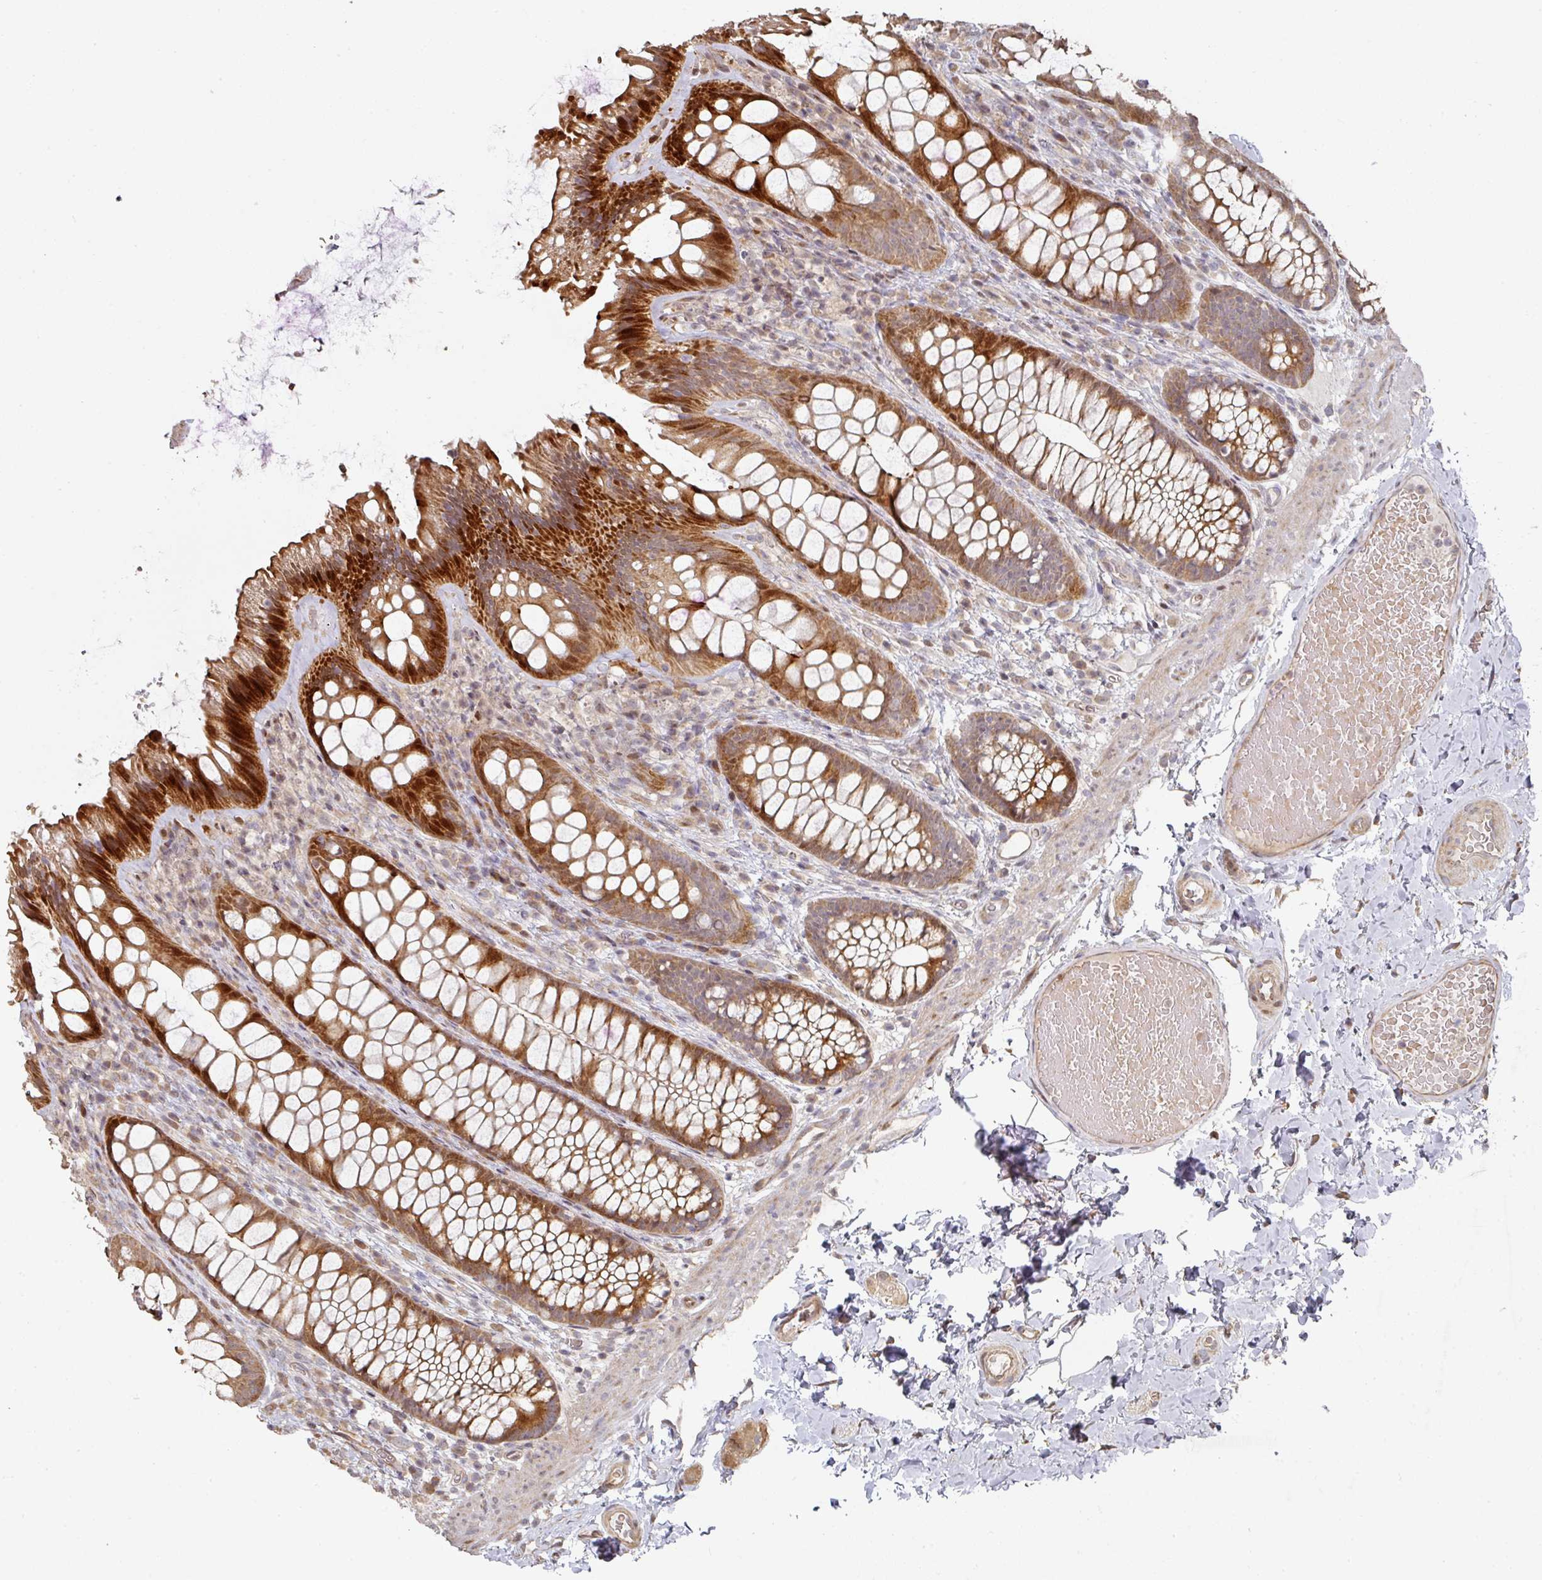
{"staining": {"intensity": "moderate", "quantity": ">75%", "location": "cytoplasmic/membranous"}, "tissue": "colon", "cell_type": "Endothelial cells", "image_type": "normal", "snomed": [{"axis": "morphology", "description": "Normal tissue, NOS"}, {"axis": "topography", "description": "Colon"}], "caption": "Brown immunohistochemical staining in benign colon reveals moderate cytoplasmic/membranous staining in approximately >75% of endothelial cells.", "gene": "CA7", "patient": {"sex": "male", "age": 46}}